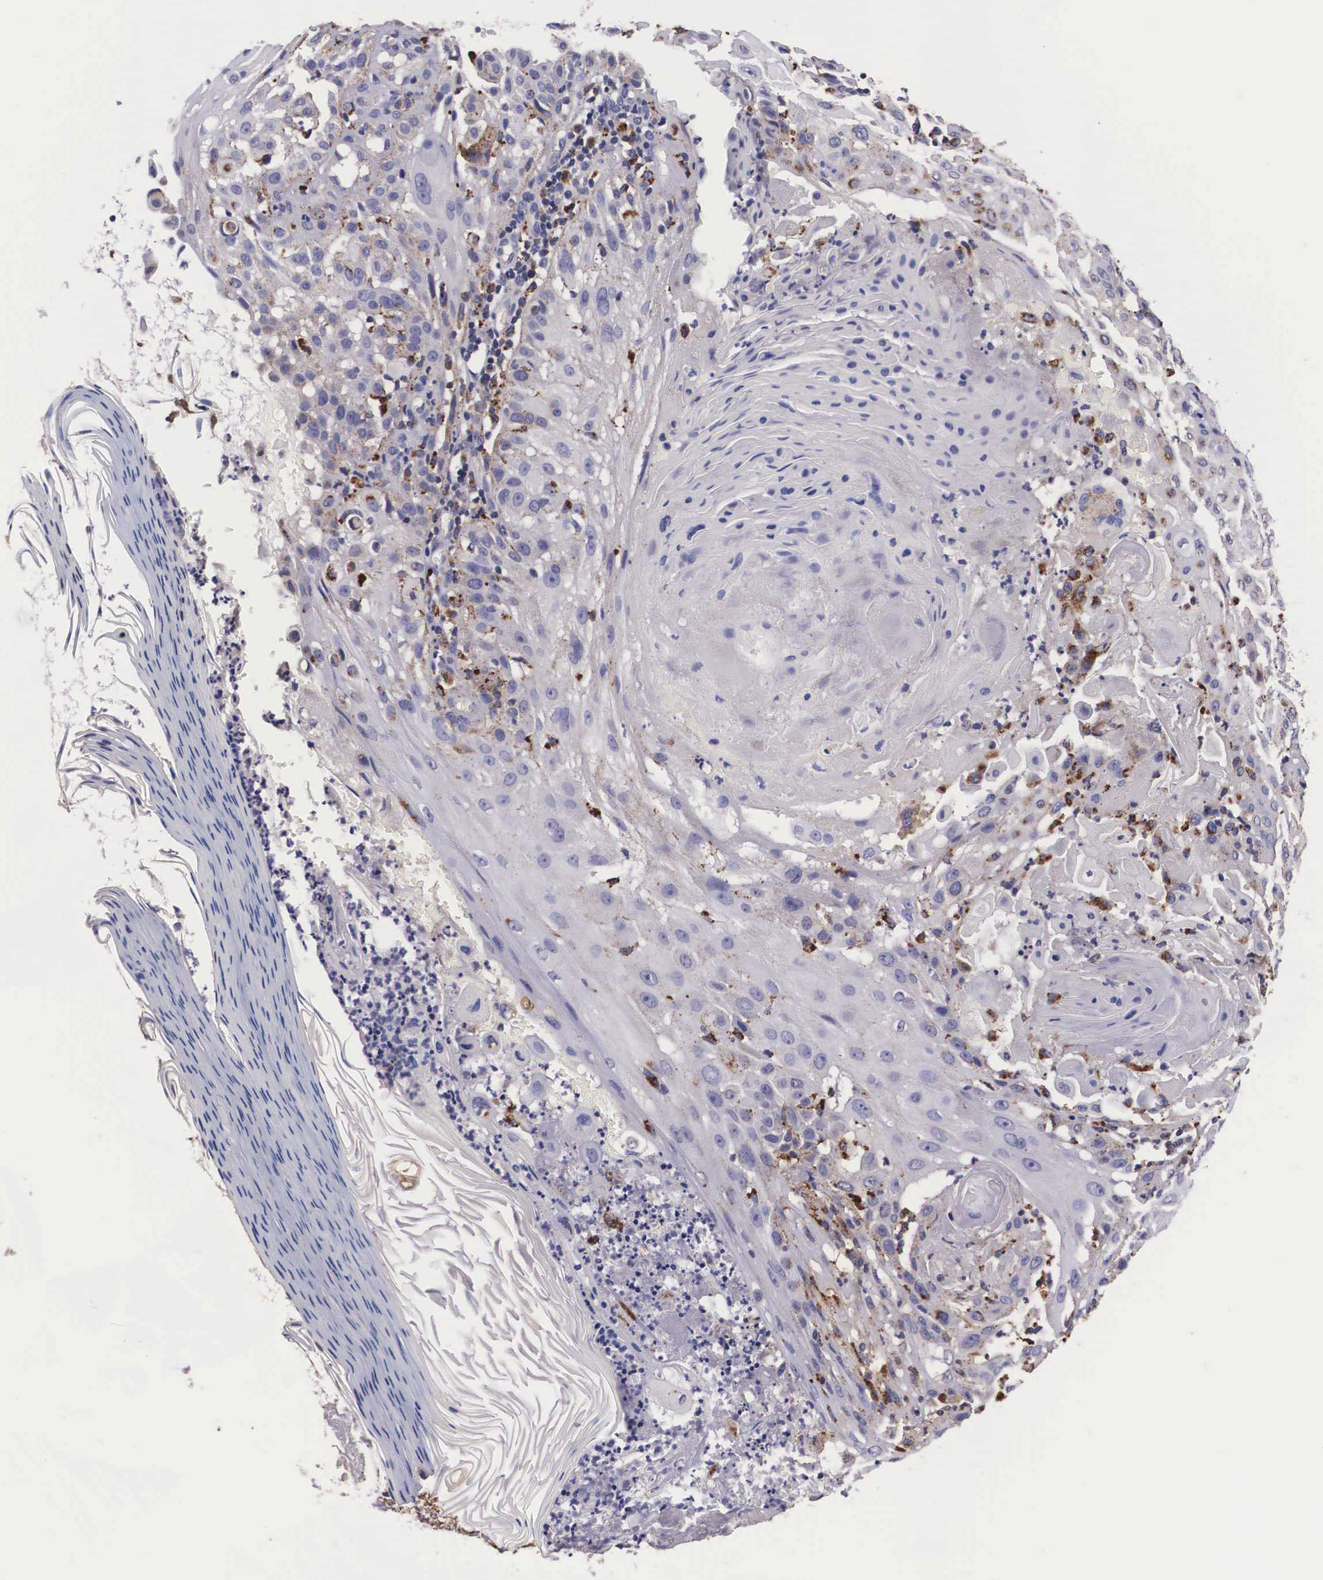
{"staining": {"intensity": "weak", "quantity": "<25%", "location": "cytoplasmic/membranous"}, "tissue": "skin cancer", "cell_type": "Tumor cells", "image_type": "cancer", "snomed": [{"axis": "morphology", "description": "Squamous cell carcinoma, NOS"}, {"axis": "topography", "description": "Skin"}], "caption": "Image shows no protein expression in tumor cells of skin cancer (squamous cell carcinoma) tissue.", "gene": "NAGA", "patient": {"sex": "female", "age": 89}}